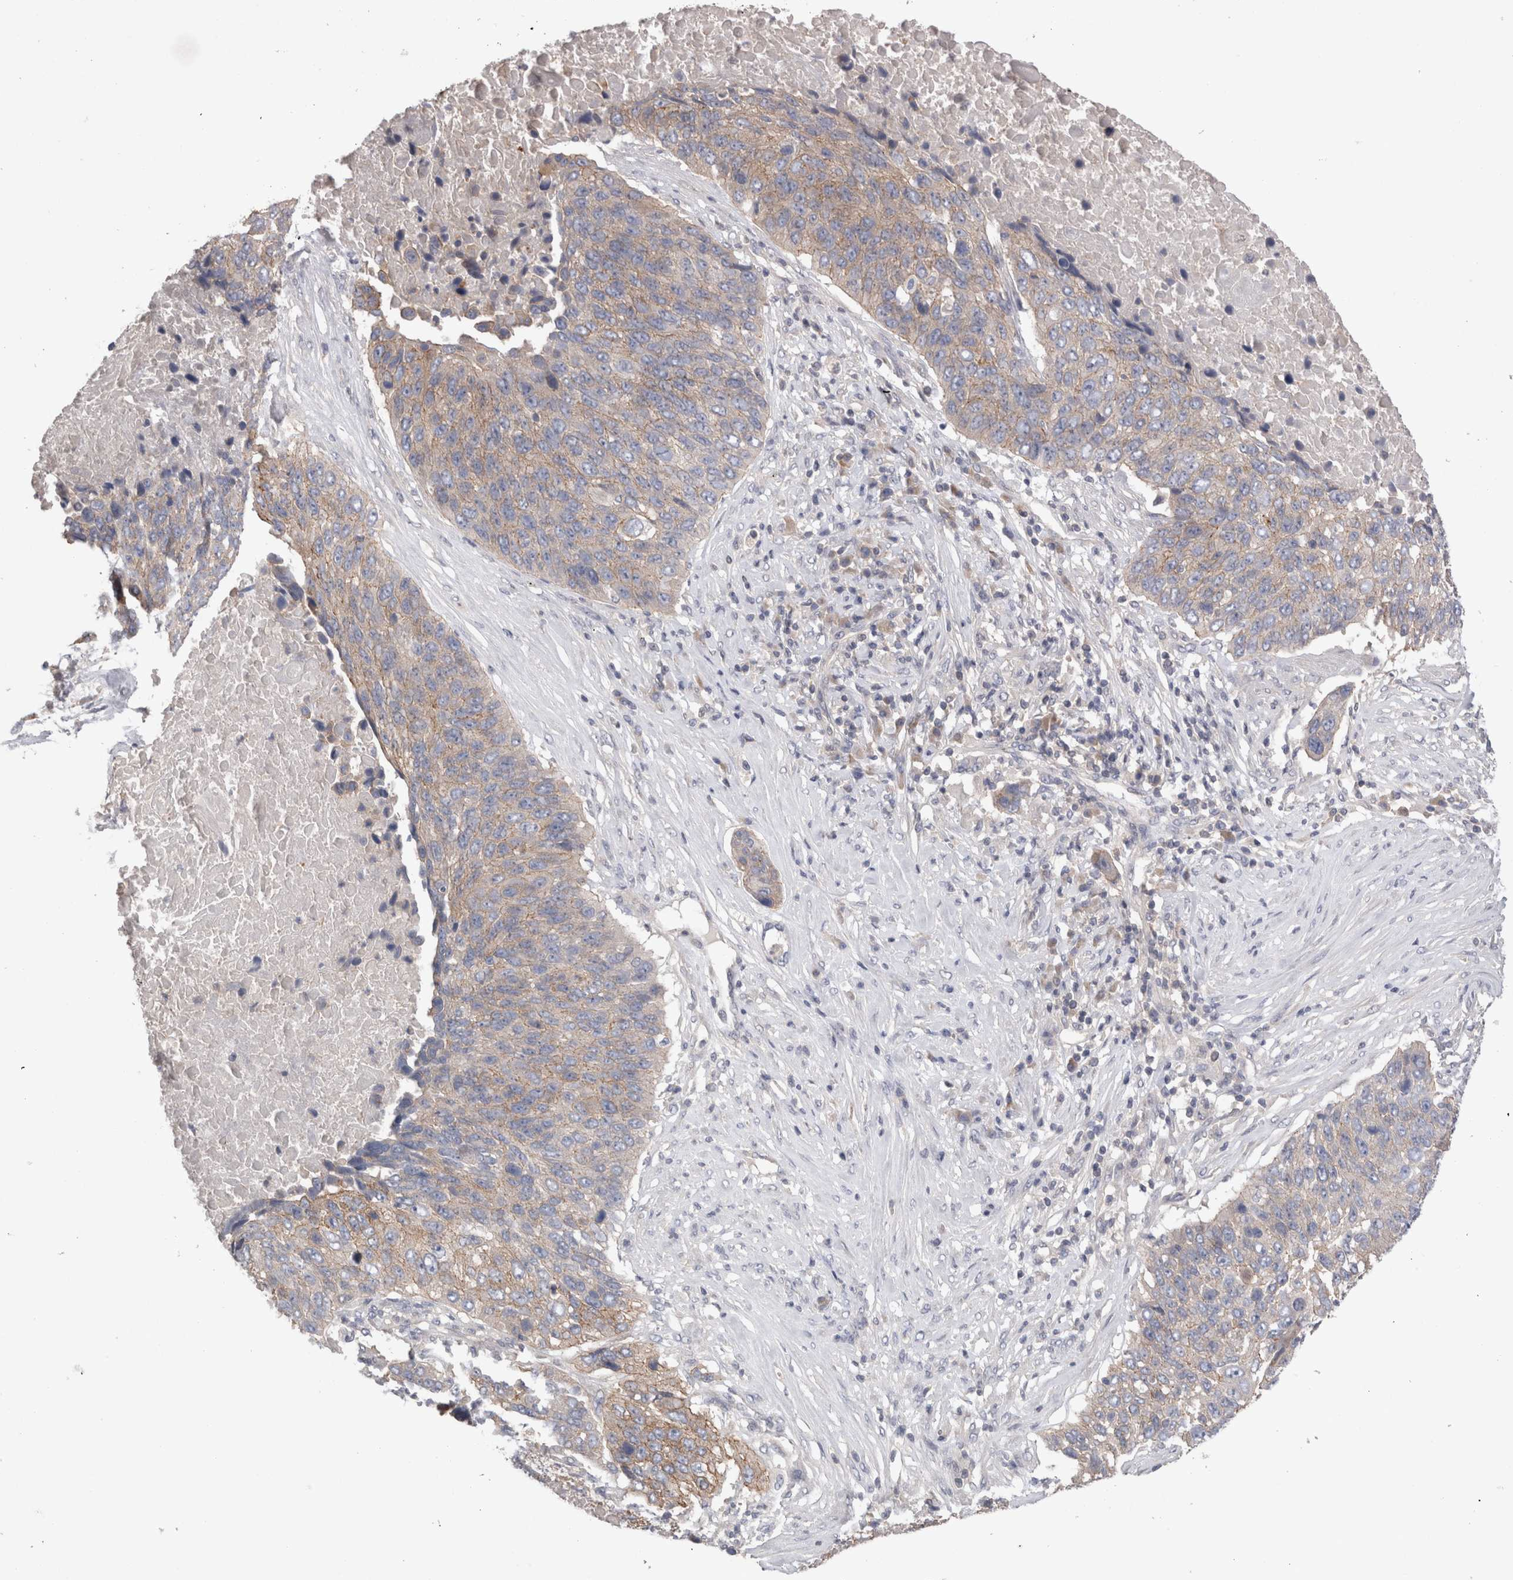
{"staining": {"intensity": "weak", "quantity": "25%-75%", "location": "cytoplasmic/membranous"}, "tissue": "lung cancer", "cell_type": "Tumor cells", "image_type": "cancer", "snomed": [{"axis": "morphology", "description": "Squamous cell carcinoma, NOS"}, {"axis": "topography", "description": "Lung"}], "caption": "High-magnification brightfield microscopy of lung cancer (squamous cell carcinoma) stained with DAB (brown) and counterstained with hematoxylin (blue). tumor cells exhibit weak cytoplasmic/membranous staining is present in approximately25%-75% of cells.", "gene": "OTOR", "patient": {"sex": "male", "age": 66}}